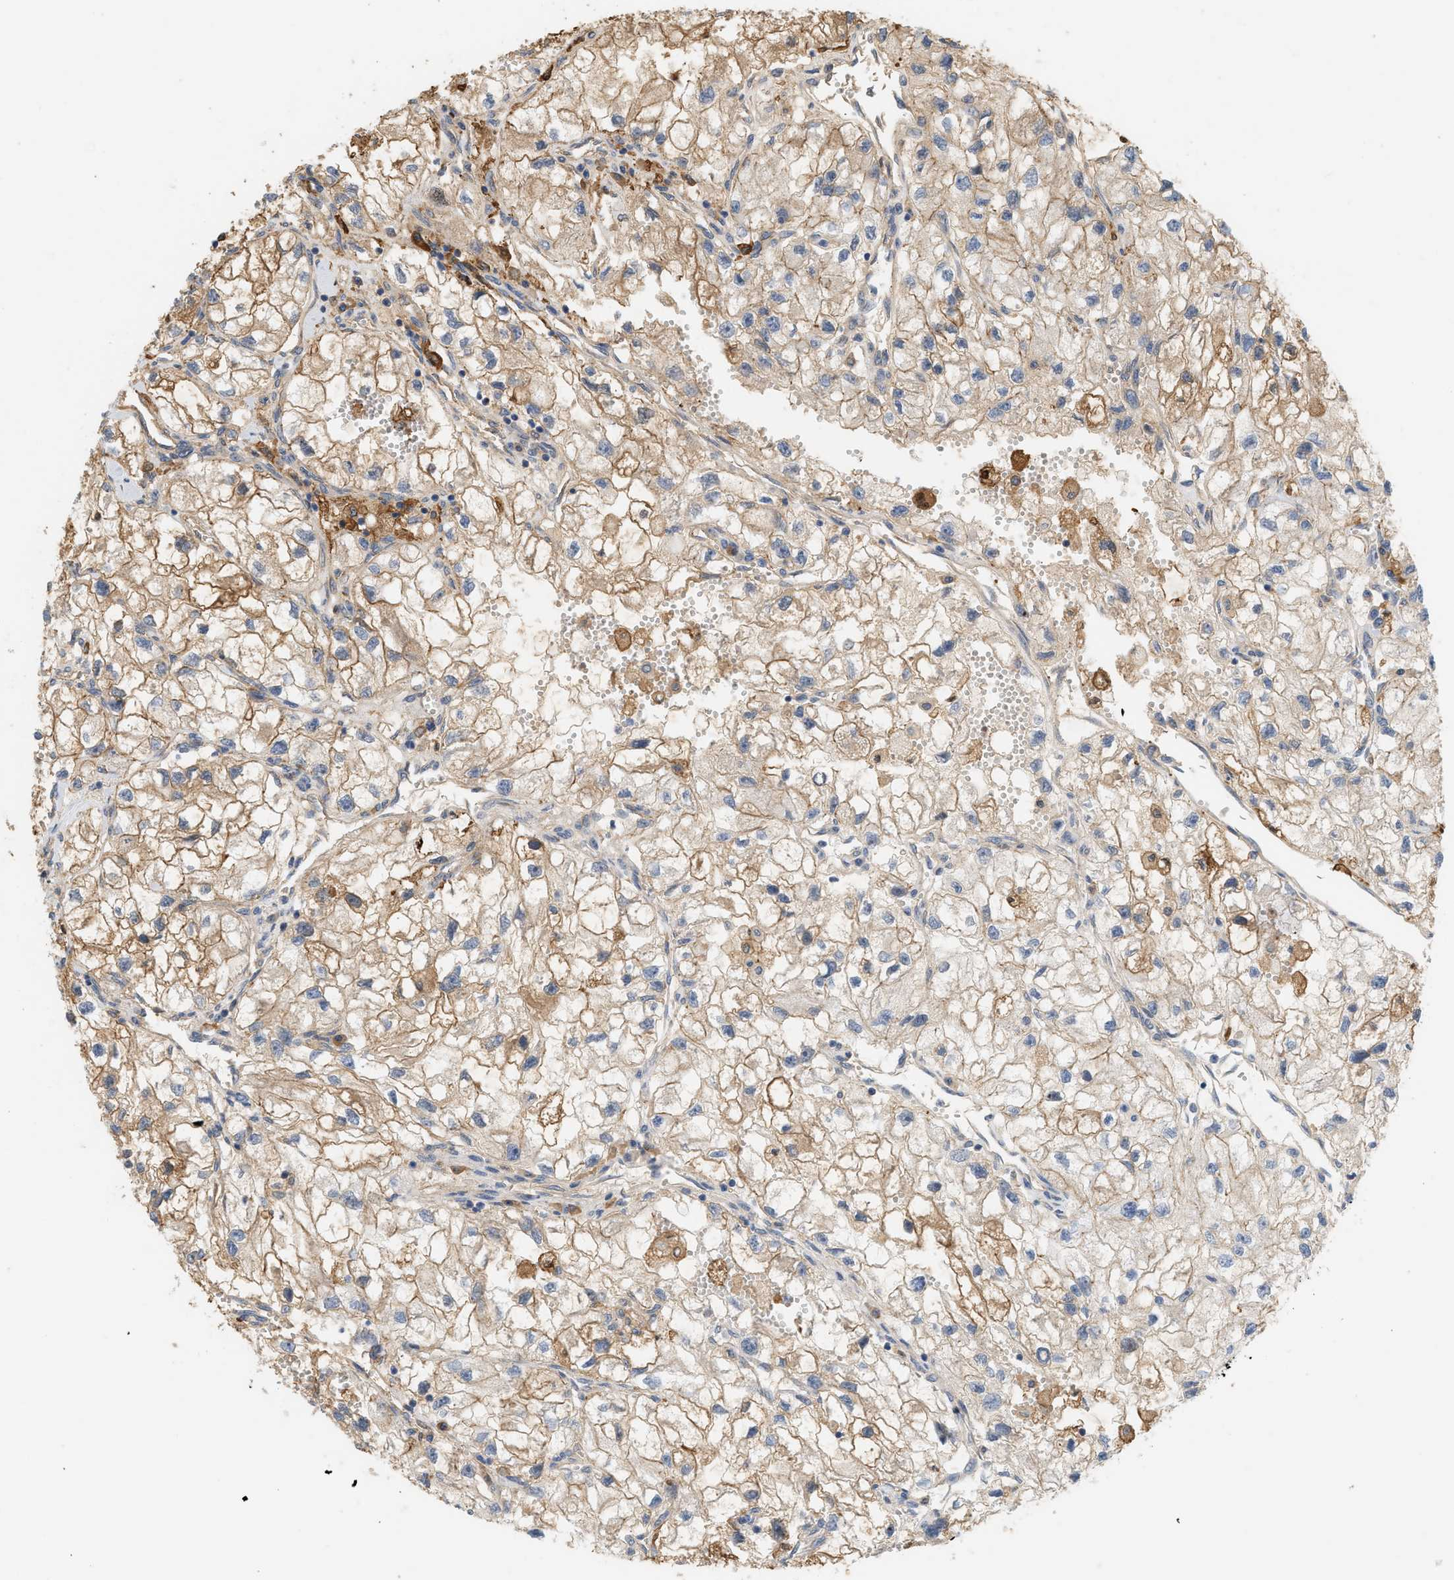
{"staining": {"intensity": "weak", "quantity": ">75%", "location": "cytoplasmic/membranous"}, "tissue": "renal cancer", "cell_type": "Tumor cells", "image_type": "cancer", "snomed": [{"axis": "morphology", "description": "Adenocarcinoma, NOS"}, {"axis": "topography", "description": "Kidney"}], "caption": "Human renal adenocarcinoma stained with a protein marker displays weak staining in tumor cells.", "gene": "CTXN1", "patient": {"sex": "female", "age": 70}}